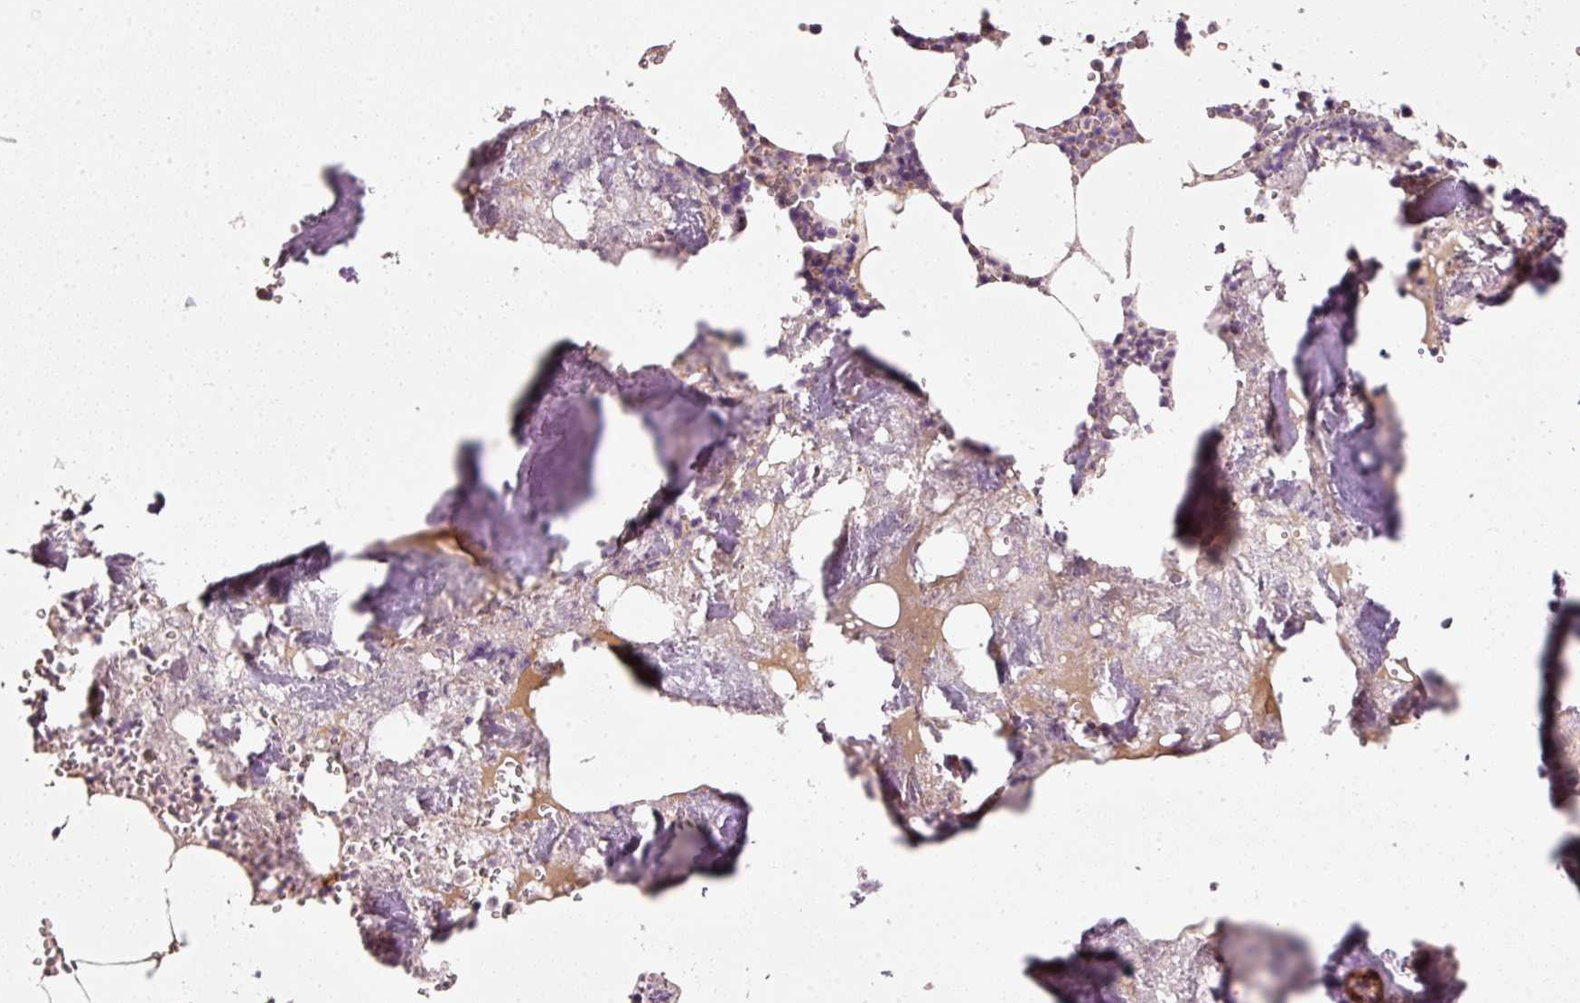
{"staining": {"intensity": "strong", "quantity": "<25%", "location": "cytoplasmic/membranous"}, "tissue": "bone marrow", "cell_type": "Hematopoietic cells", "image_type": "normal", "snomed": [{"axis": "morphology", "description": "Normal tissue, NOS"}, {"axis": "topography", "description": "Bone marrow"}], "caption": "A high-resolution histopathology image shows IHC staining of normal bone marrow, which reveals strong cytoplasmic/membranous positivity in approximately <25% of hematopoietic cells.", "gene": "KCNQ1", "patient": {"sex": "male", "age": 54}}